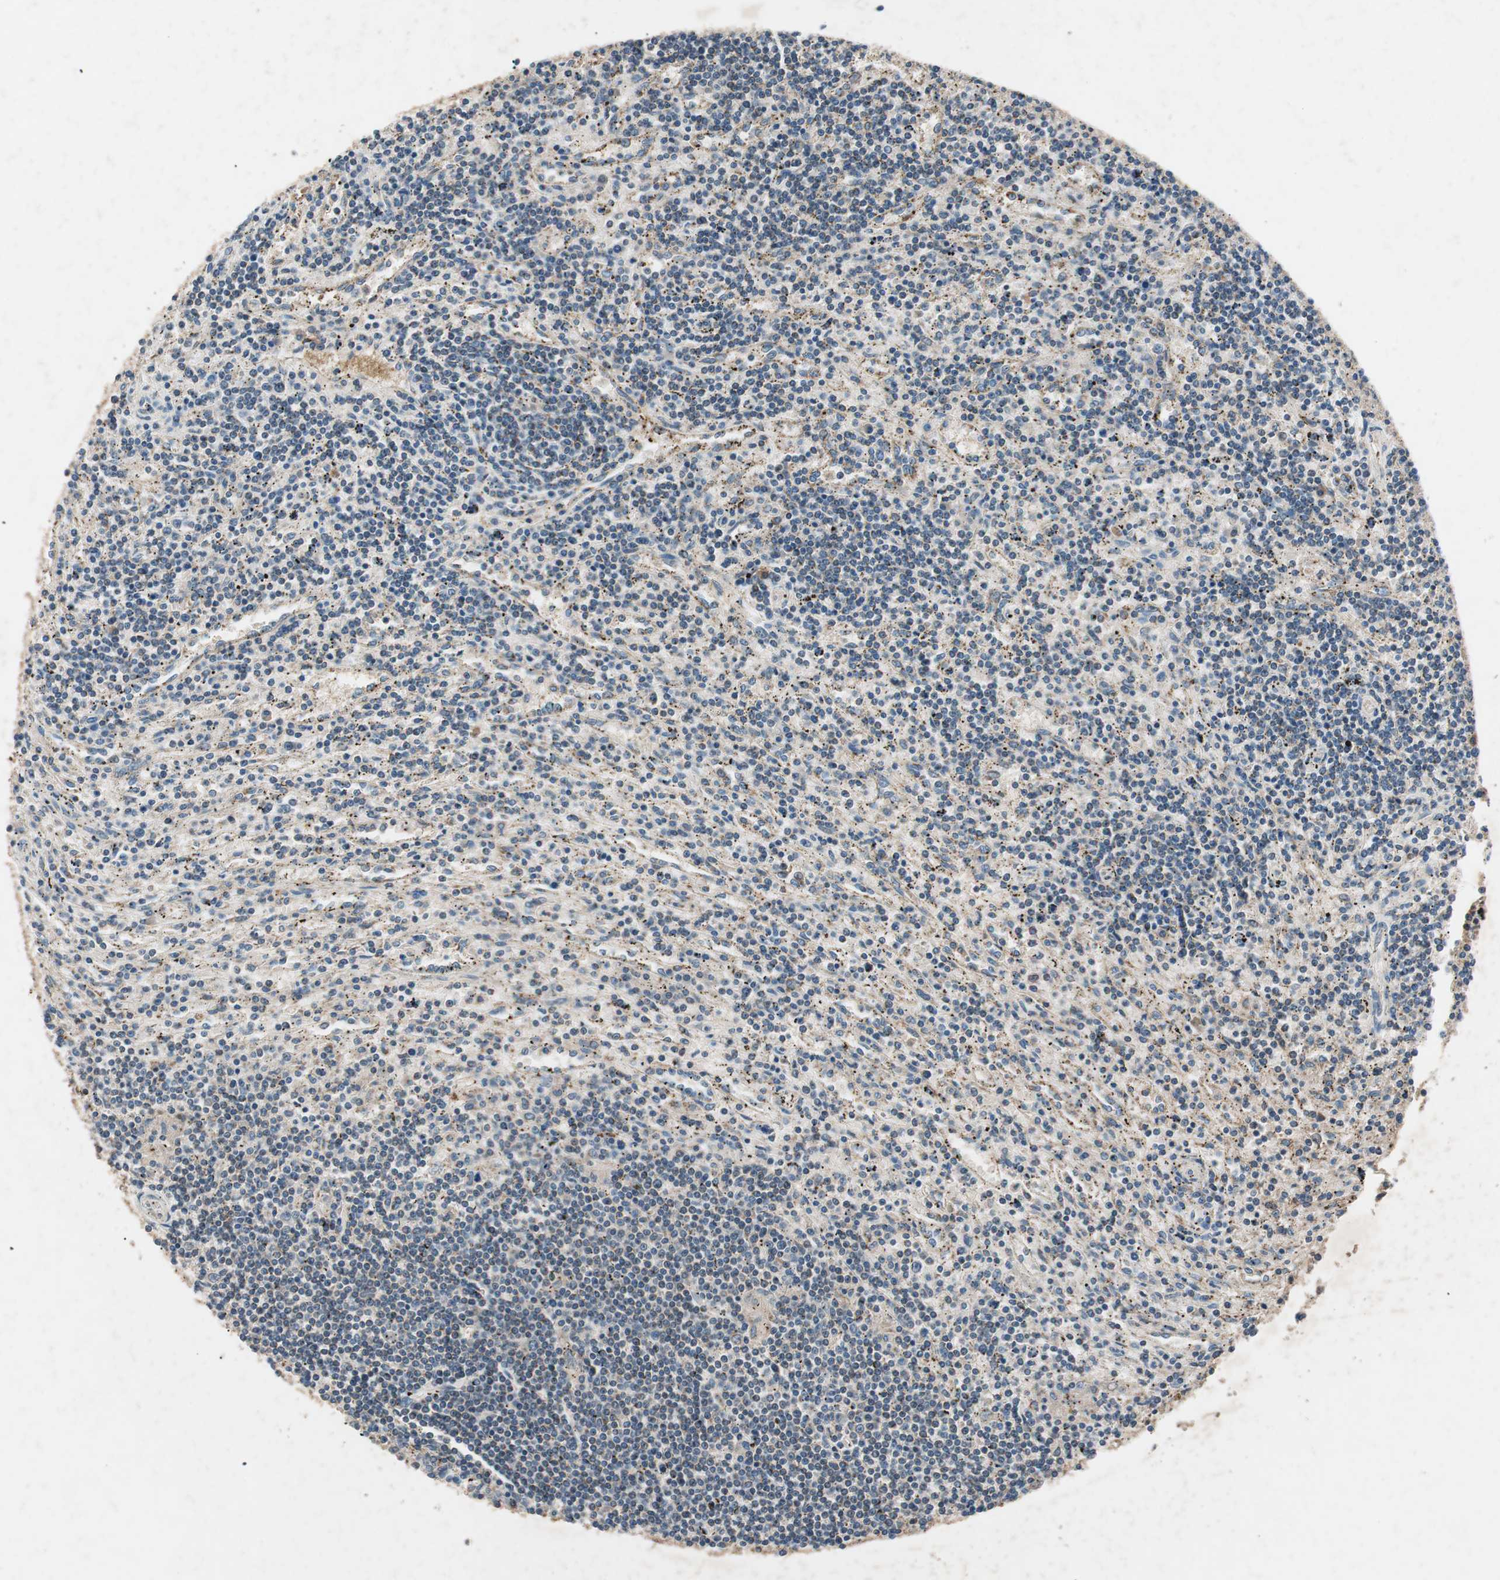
{"staining": {"intensity": "negative", "quantity": "none", "location": "none"}, "tissue": "lymphoma", "cell_type": "Tumor cells", "image_type": "cancer", "snomed": [{"axis": "morphology", "description": "Malignant lymphoma, non-Hodgkin's type, Low grade"}, {"axis": "topography", "description": "Spleen"}], "caption": "The micrograph reveals no significant expression in tumor cells of malignant lymphoma, non-Hodgkin's type (low-grade). (DAB immunohistochemistry visualized using brightfield microscopy, high magnification).", "gene": "HPN", "patient": {"sex": "male", "age": 76}}